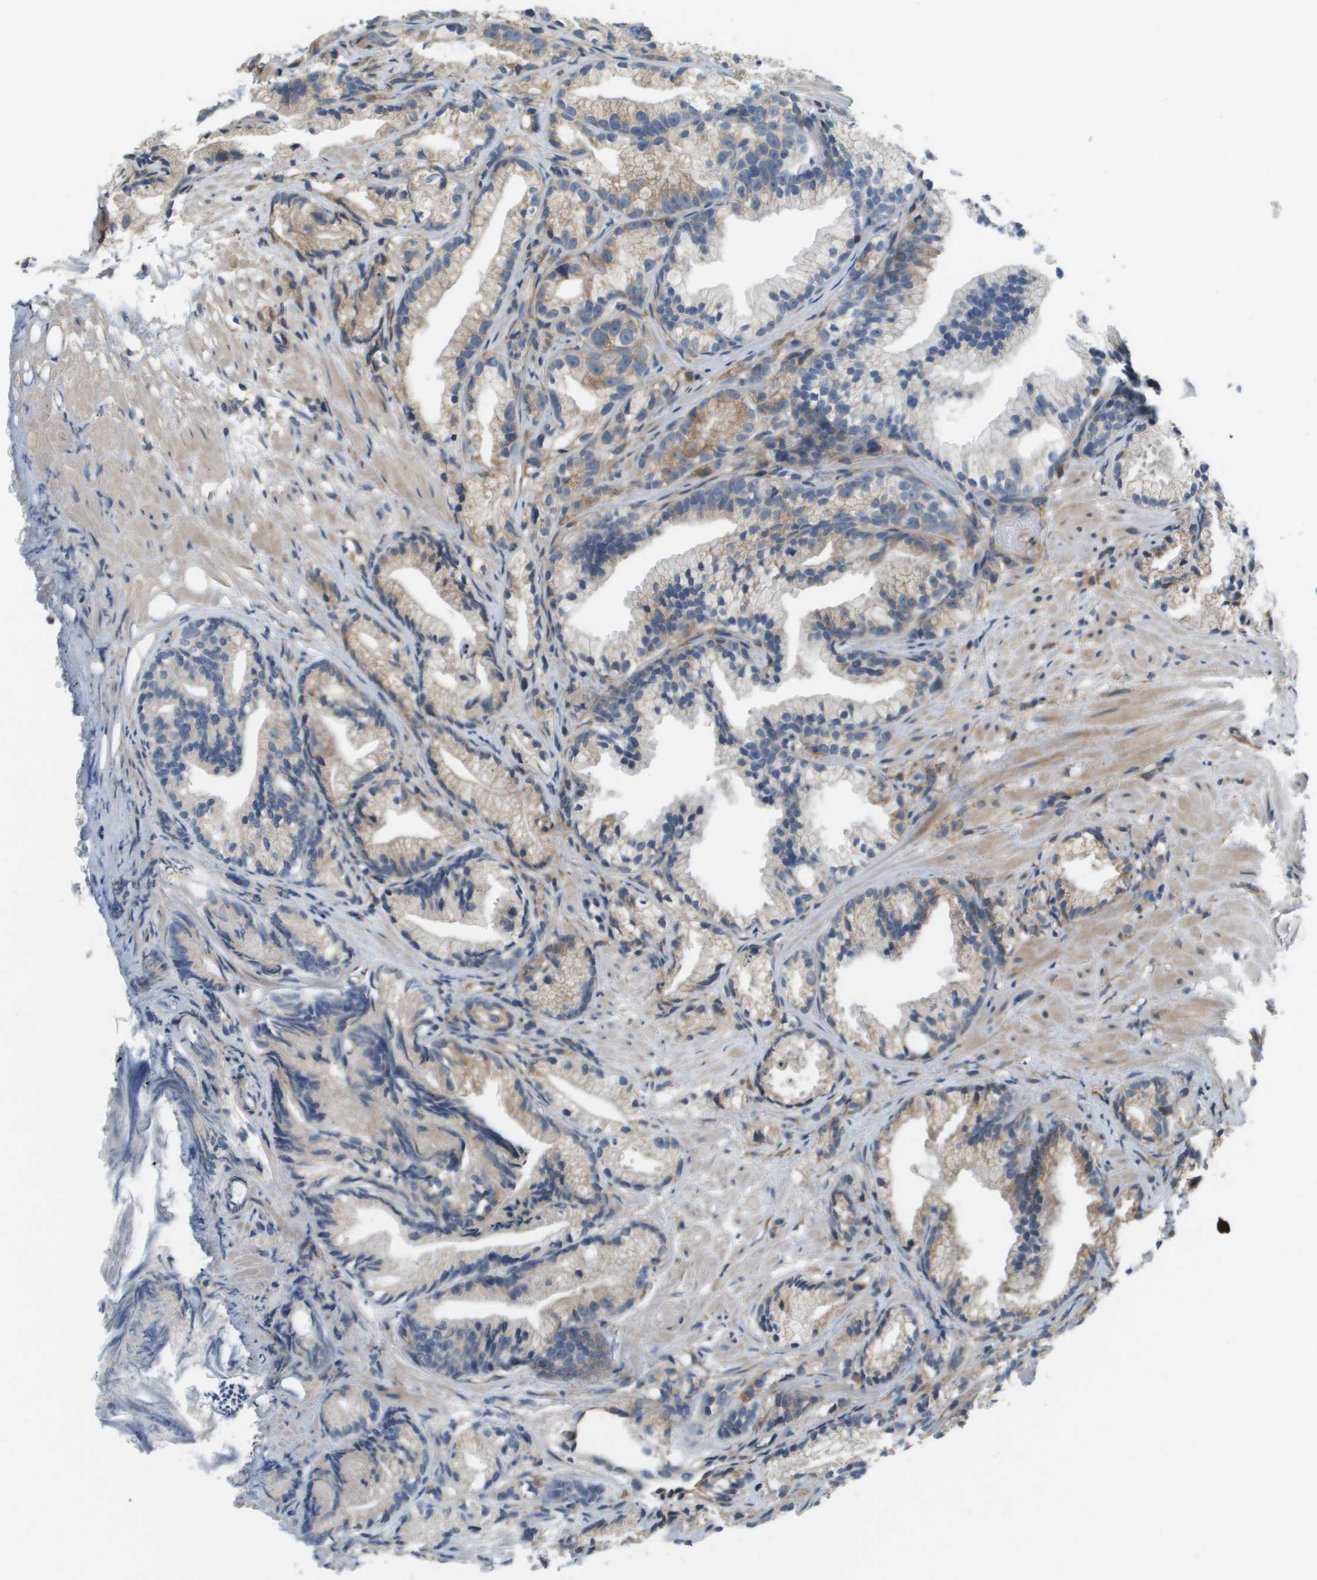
{"staining": {"intensity": "weak", "quantity": "<25%", "location": "cytoplasmic/membranous"}, "tissue": "prostate cancer", "cell_type": "Tumor cells", "image_type": "cancer", "snomed": [{"axis": "morphology", "description": "Adenocarcinoma, Low grade"}, {"axis": "topography", "description": "Prostate"}], "caption": "A high-resolution photomicrograph shows IHC staining of prostate cancer (low-grade adenocarcinoma), which demonstrates no significant positivity in tumor cells.", "gene": "SAMSN1", "patient": {"sex": "male", "age": 89}}